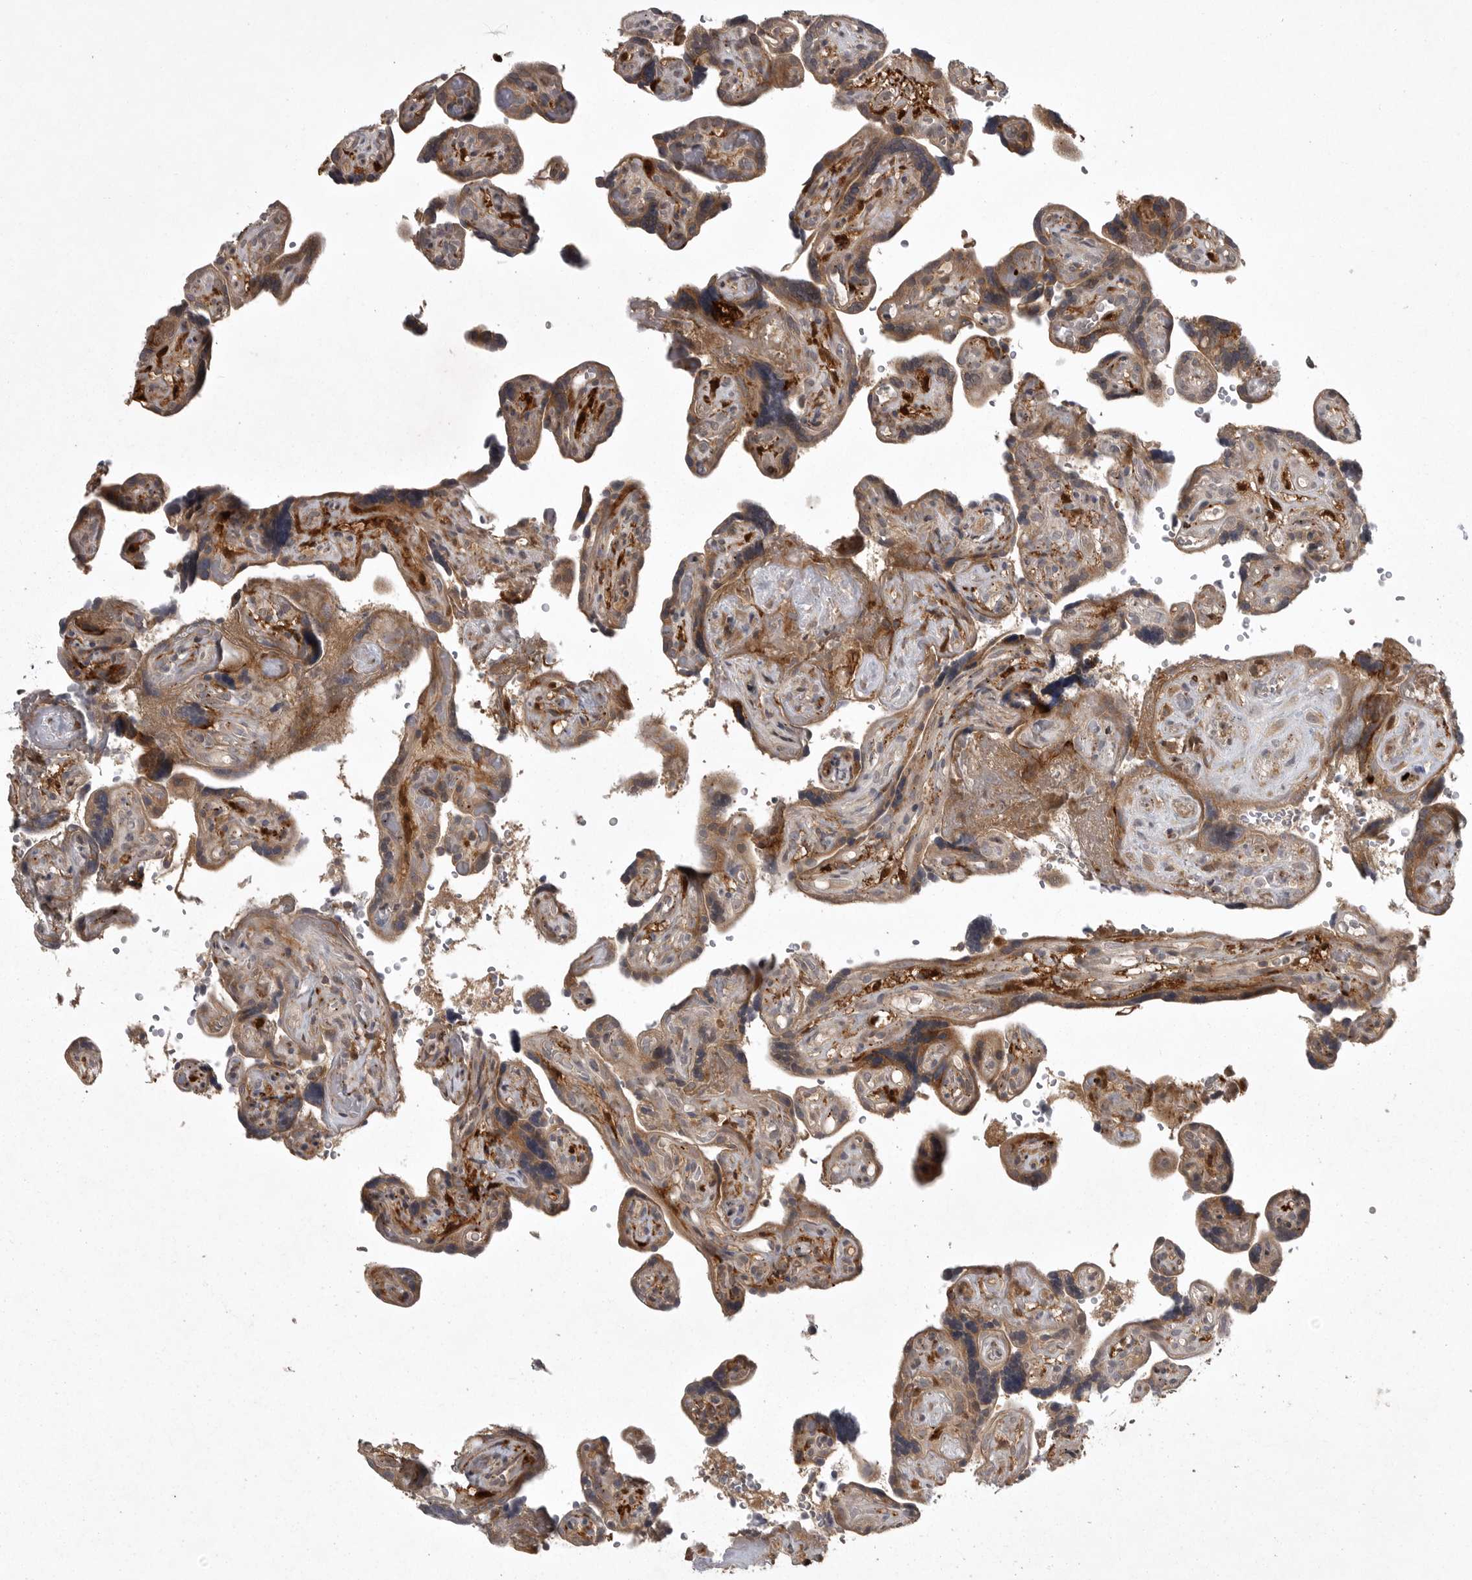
{"staining": {"intensity": "strong", "quantity": ">75%", "location": "cytoplasmic/membranous"}, "tissue": "placenta", "cell_type": "Decidual cells", "image_type": "normal", "snomed": [{"axis": "morphology", "description": "Normal tissue, NOS"}, {"axis": "topography", "description": "Placenta"}], "caption": "High-power microscopy captured an immunohistochemistry histopathology image of unremarkable placenta, revealing strong cytoplasmic/membranous expression in approximately >75% of decidual cells.", "gene": "GPR31", "patient": {"sex": "female", "age": 30}}